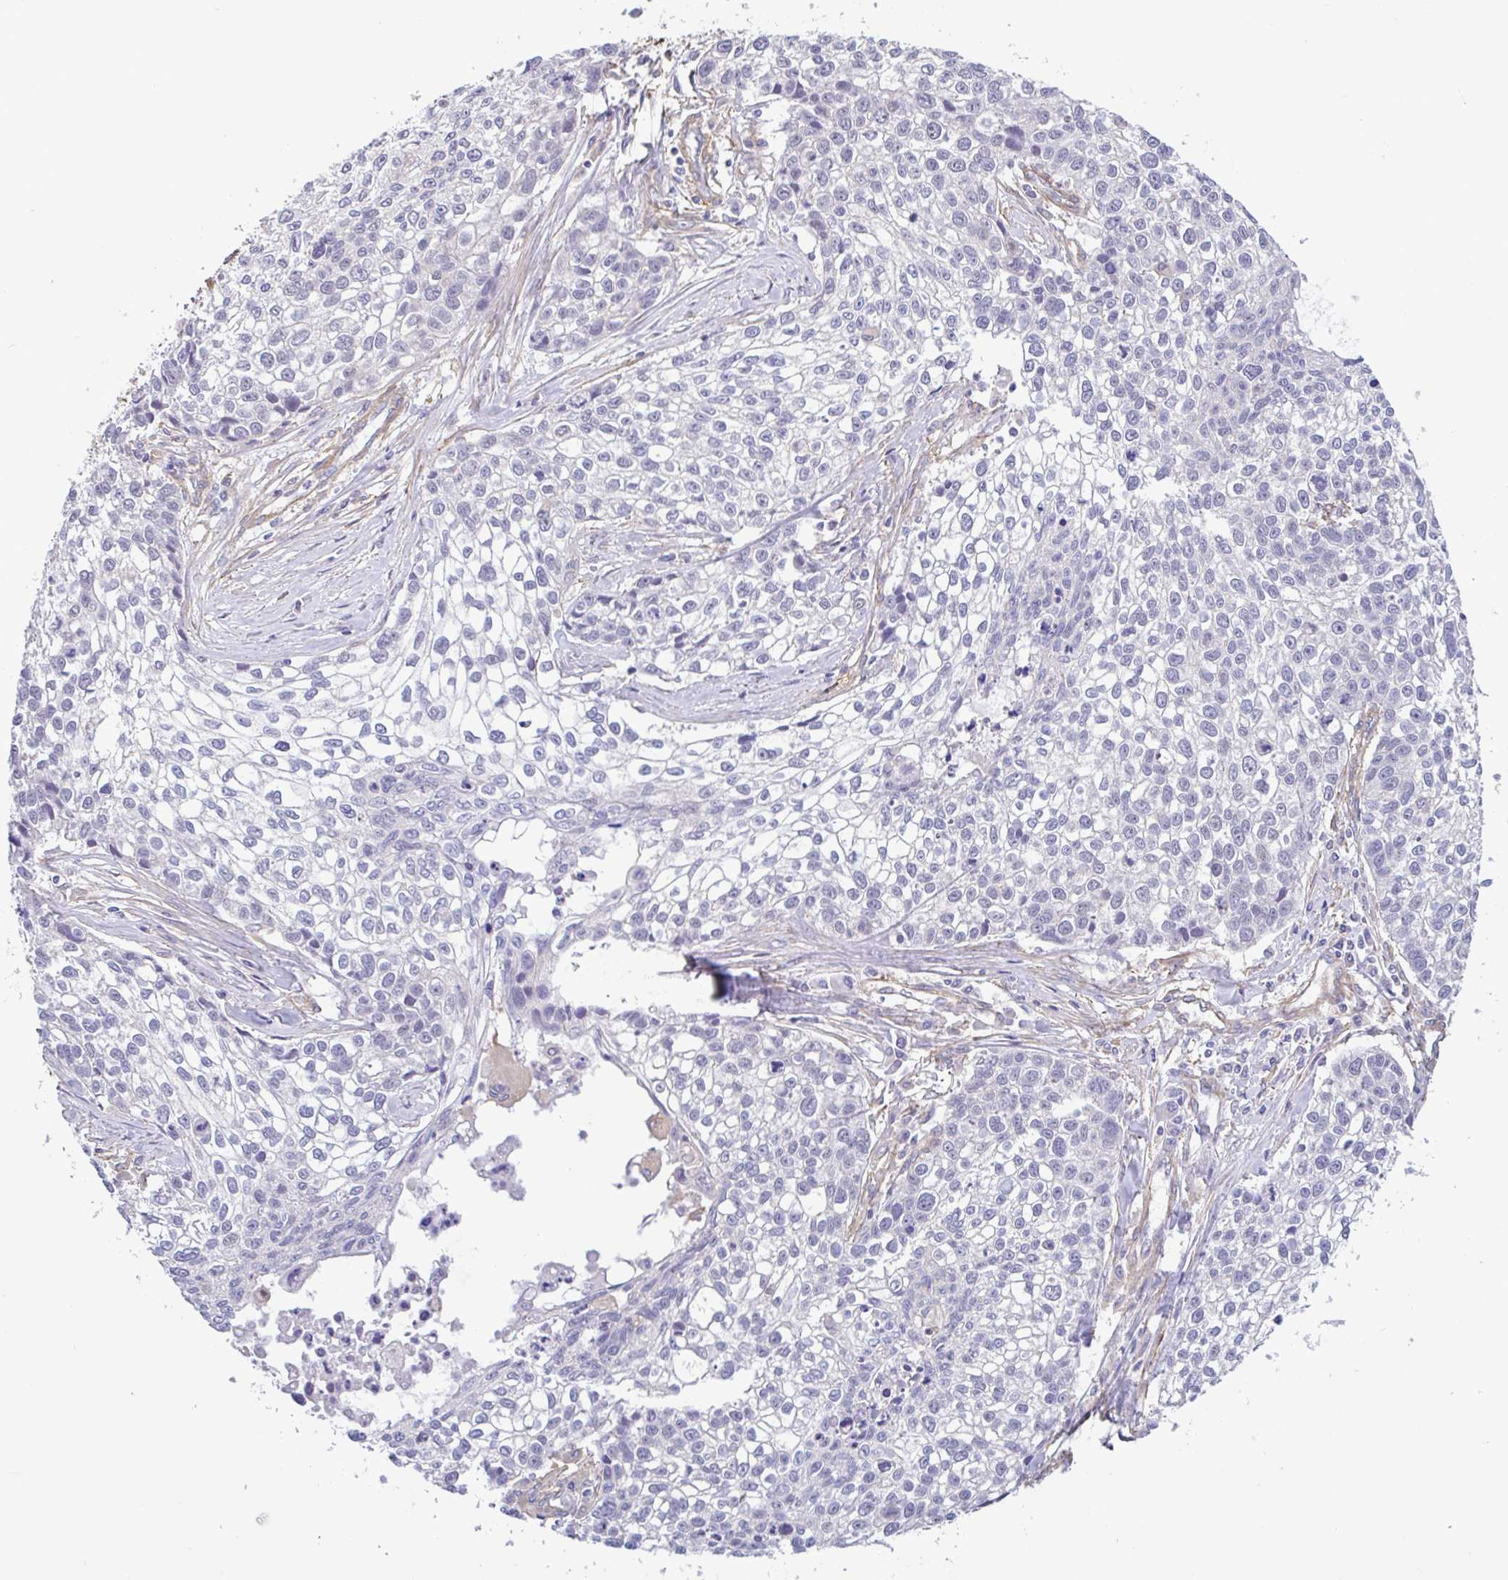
{"staining": {"intensity": "negative", "quantity": "none", "location": "none"}, "tissue": "lung cancer", "cell_type": "Tumor cells", "image_type": "cancer", "snomed": [{"axis": "morphology", "description": "Squamous cell carcinoma, NOS"}, {"axis": "topography", "description": "Lung"}], "caption": "High magnification brightfield microscopy of lung squamous cell carcinoma stained with DAB (3,3'-diaminobenzidine) (brown) and counterstained with hematoxylin (blue): tumor cells show no significant expression. (Immunohistochemistry, brightfield microscopy, high magnification).", "gene": "PLCD4", "patient": {"sex": "male", "age": 74}}